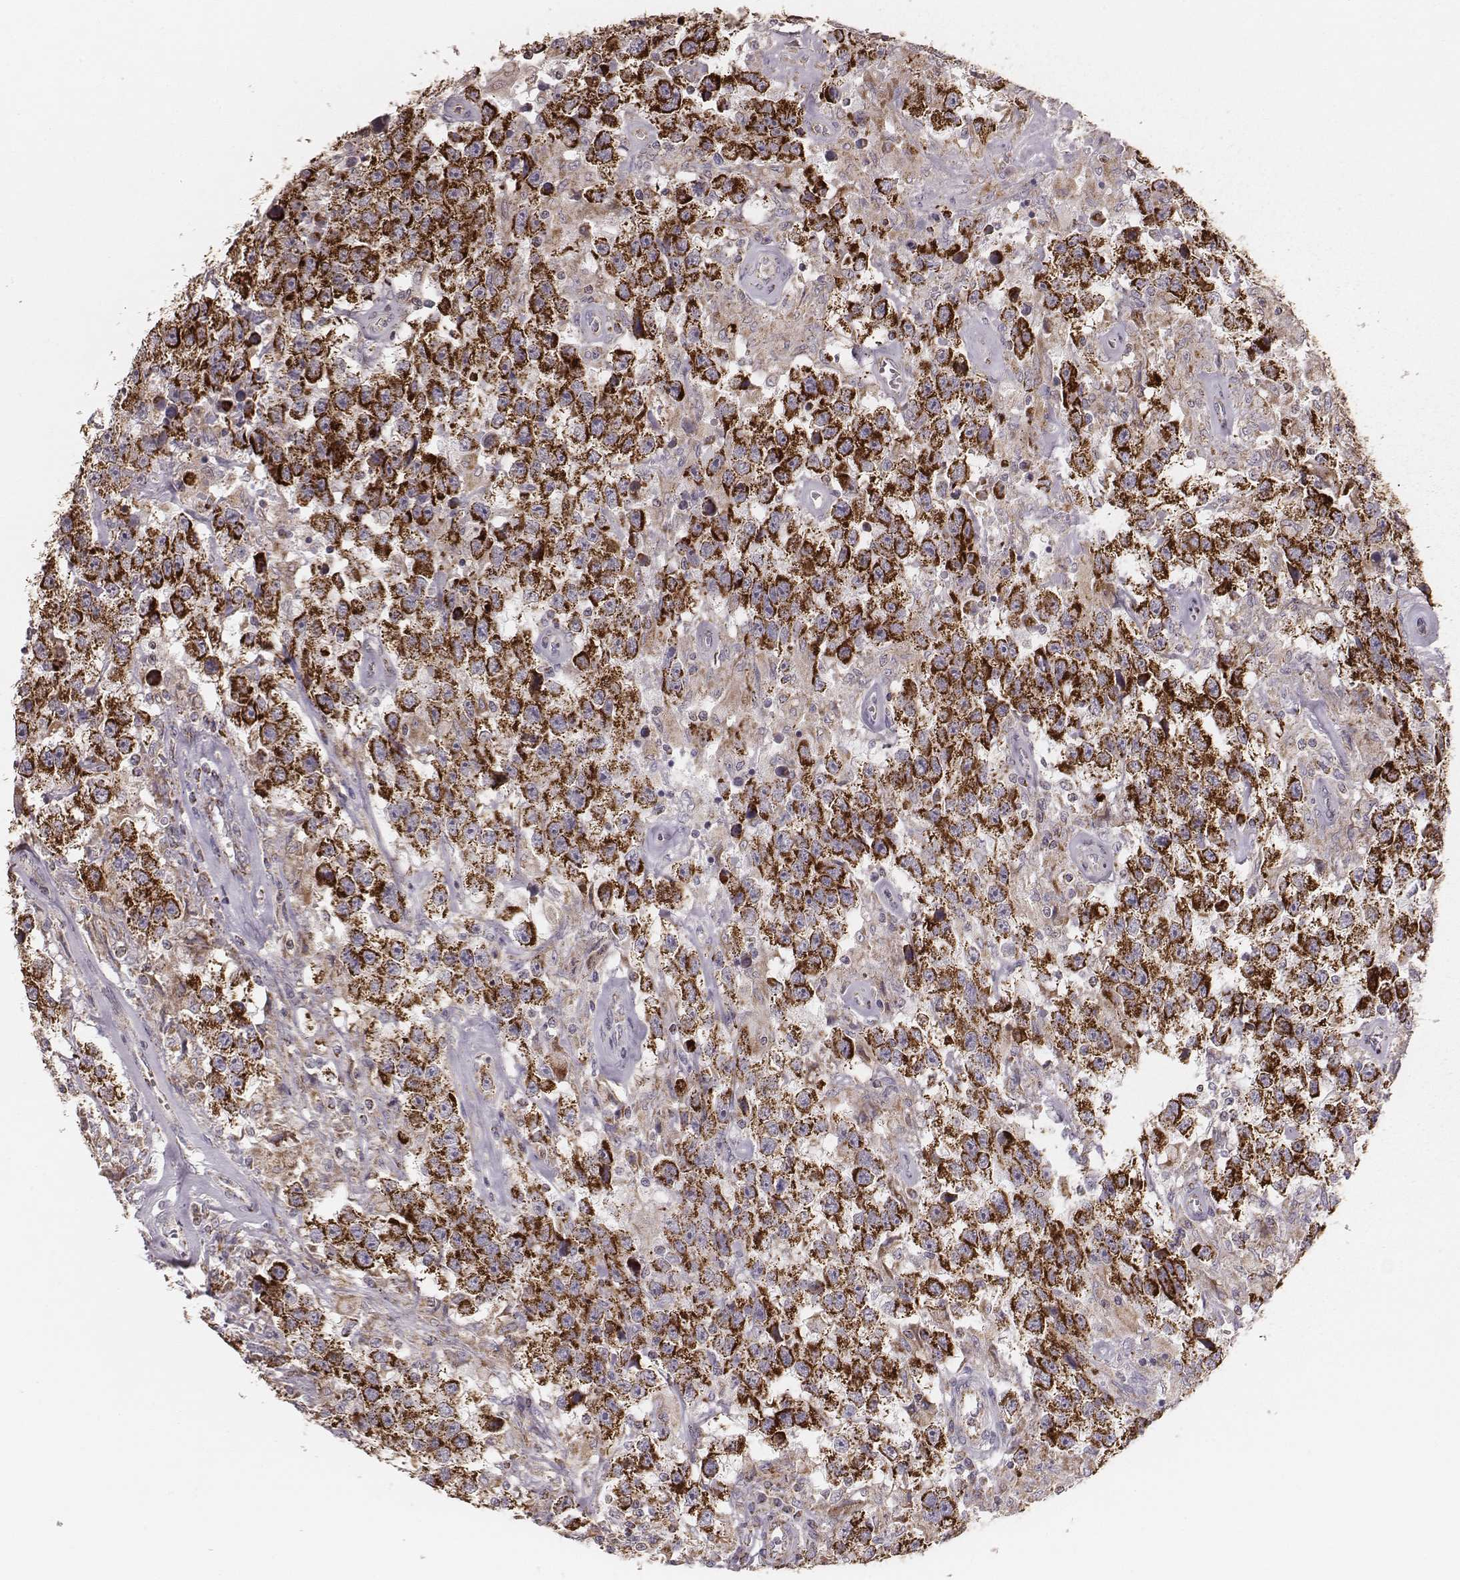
{"staining": {"intensity": "strong", "quantity": ">75%", "location": "cytoplasmic/membranous"}, "tissue": "testis cancer", "cell_type": "Tumor cells", "image_type": "cancer", "snomed": [{"axis": "morphology", "description": "Seminoma, NOS"}, {"axis": "topography", "description": "Testis"}], "caption": "Testis cancer (seminoma) tissue exhibits strong cytoplasmic/membranous expression in about >75% of tumor cells (Brightfield microscopy of DAB IHC at high magnification).", "gene": "TUFM", "patient": {"sex": "male", "age": 43}}